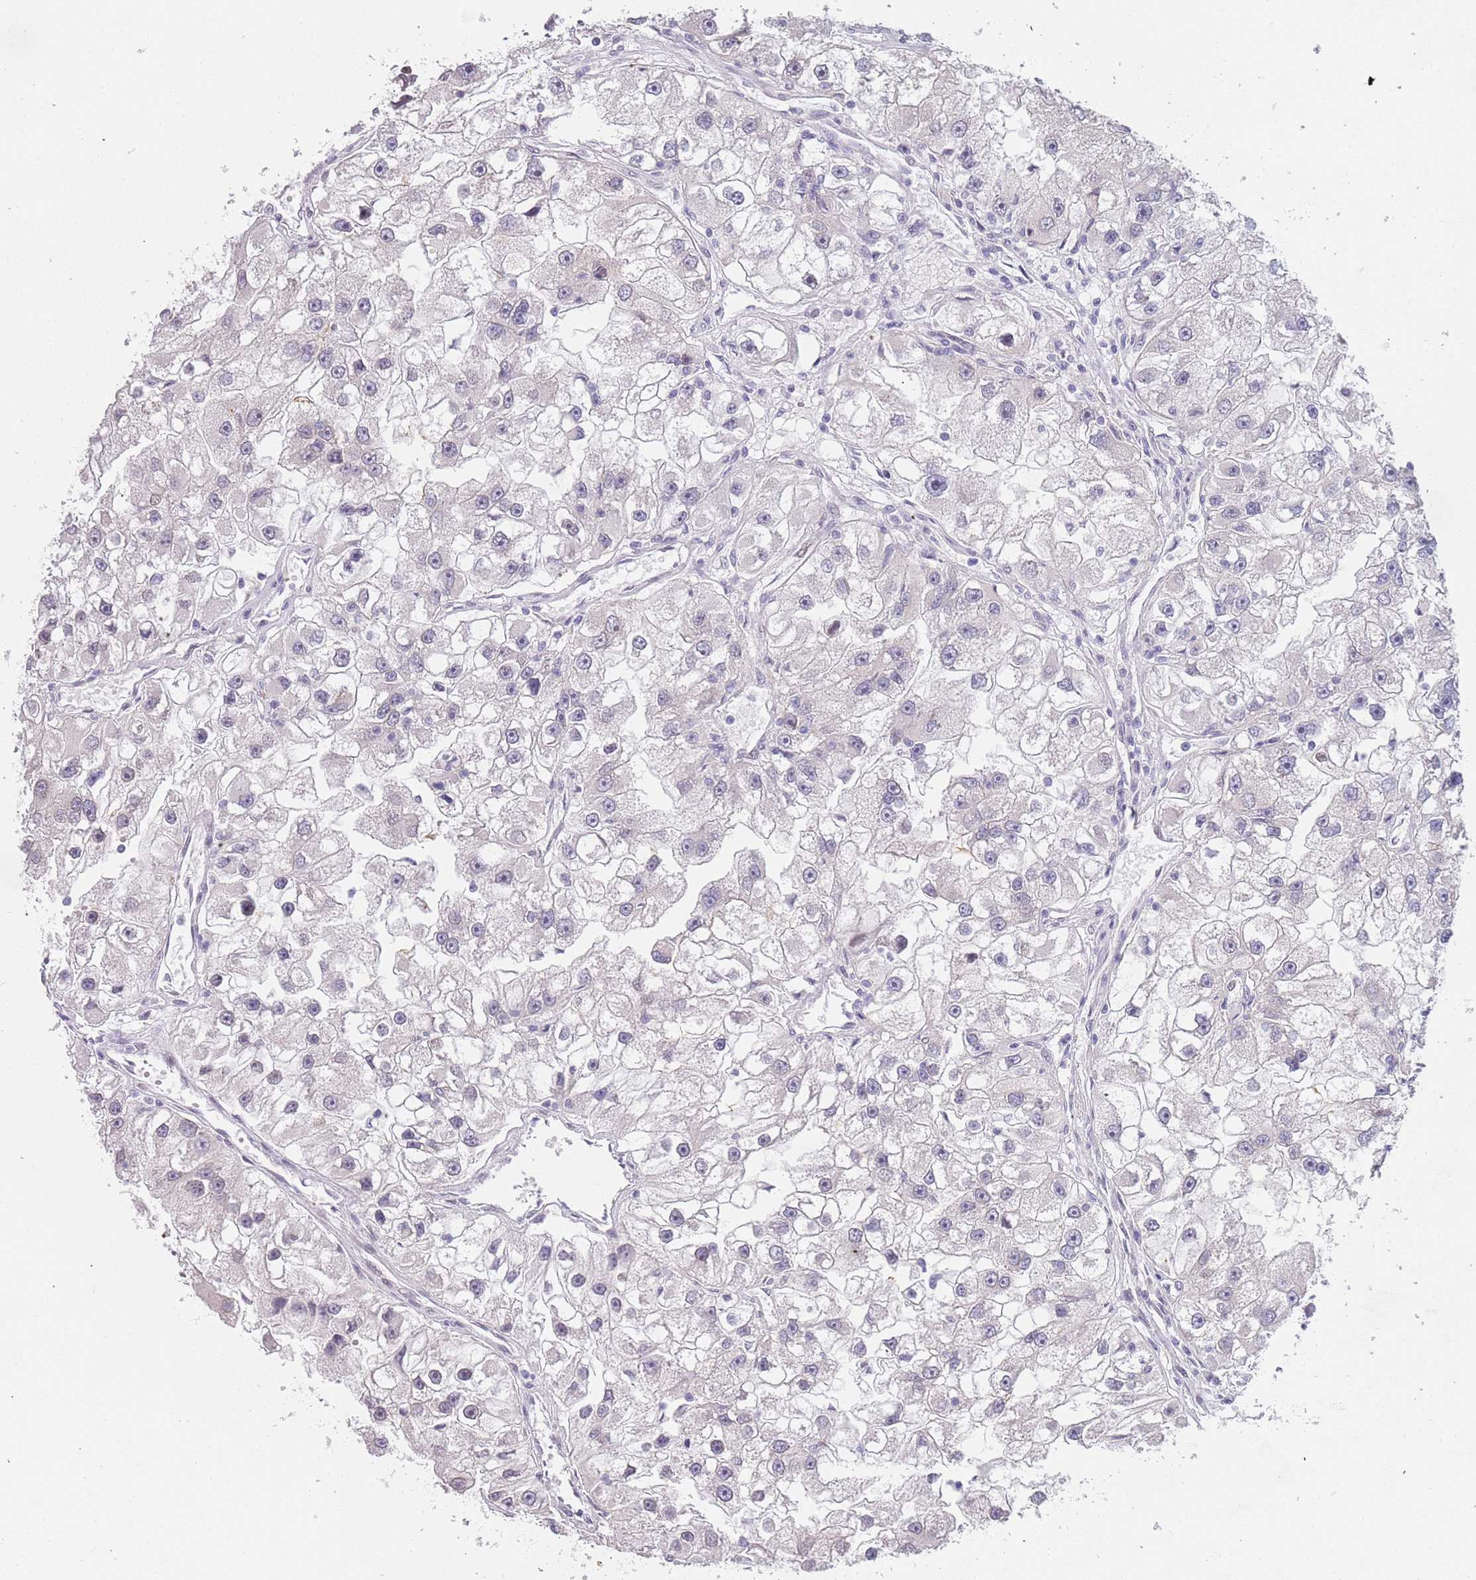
{"staining": {"intensity": "negative", "quantity": "none", "location": "none"}, "tissue": "renal cancer", "cell_type": "Tumor cells", "image_type": "cancer", "snomed": [{"axis": "morphology", "description": "Adenocarcinoma, NOS"}, {"axis": "topography", "description": "Kidney"}], "caption": "A high-resolution photomicrograph shows IHC staining of renal adenocarcinoma, which reveals no significant positivity in tumor cells.", "gene": "KLHDC2", "patient": {"sex": "male", "age": 63}}